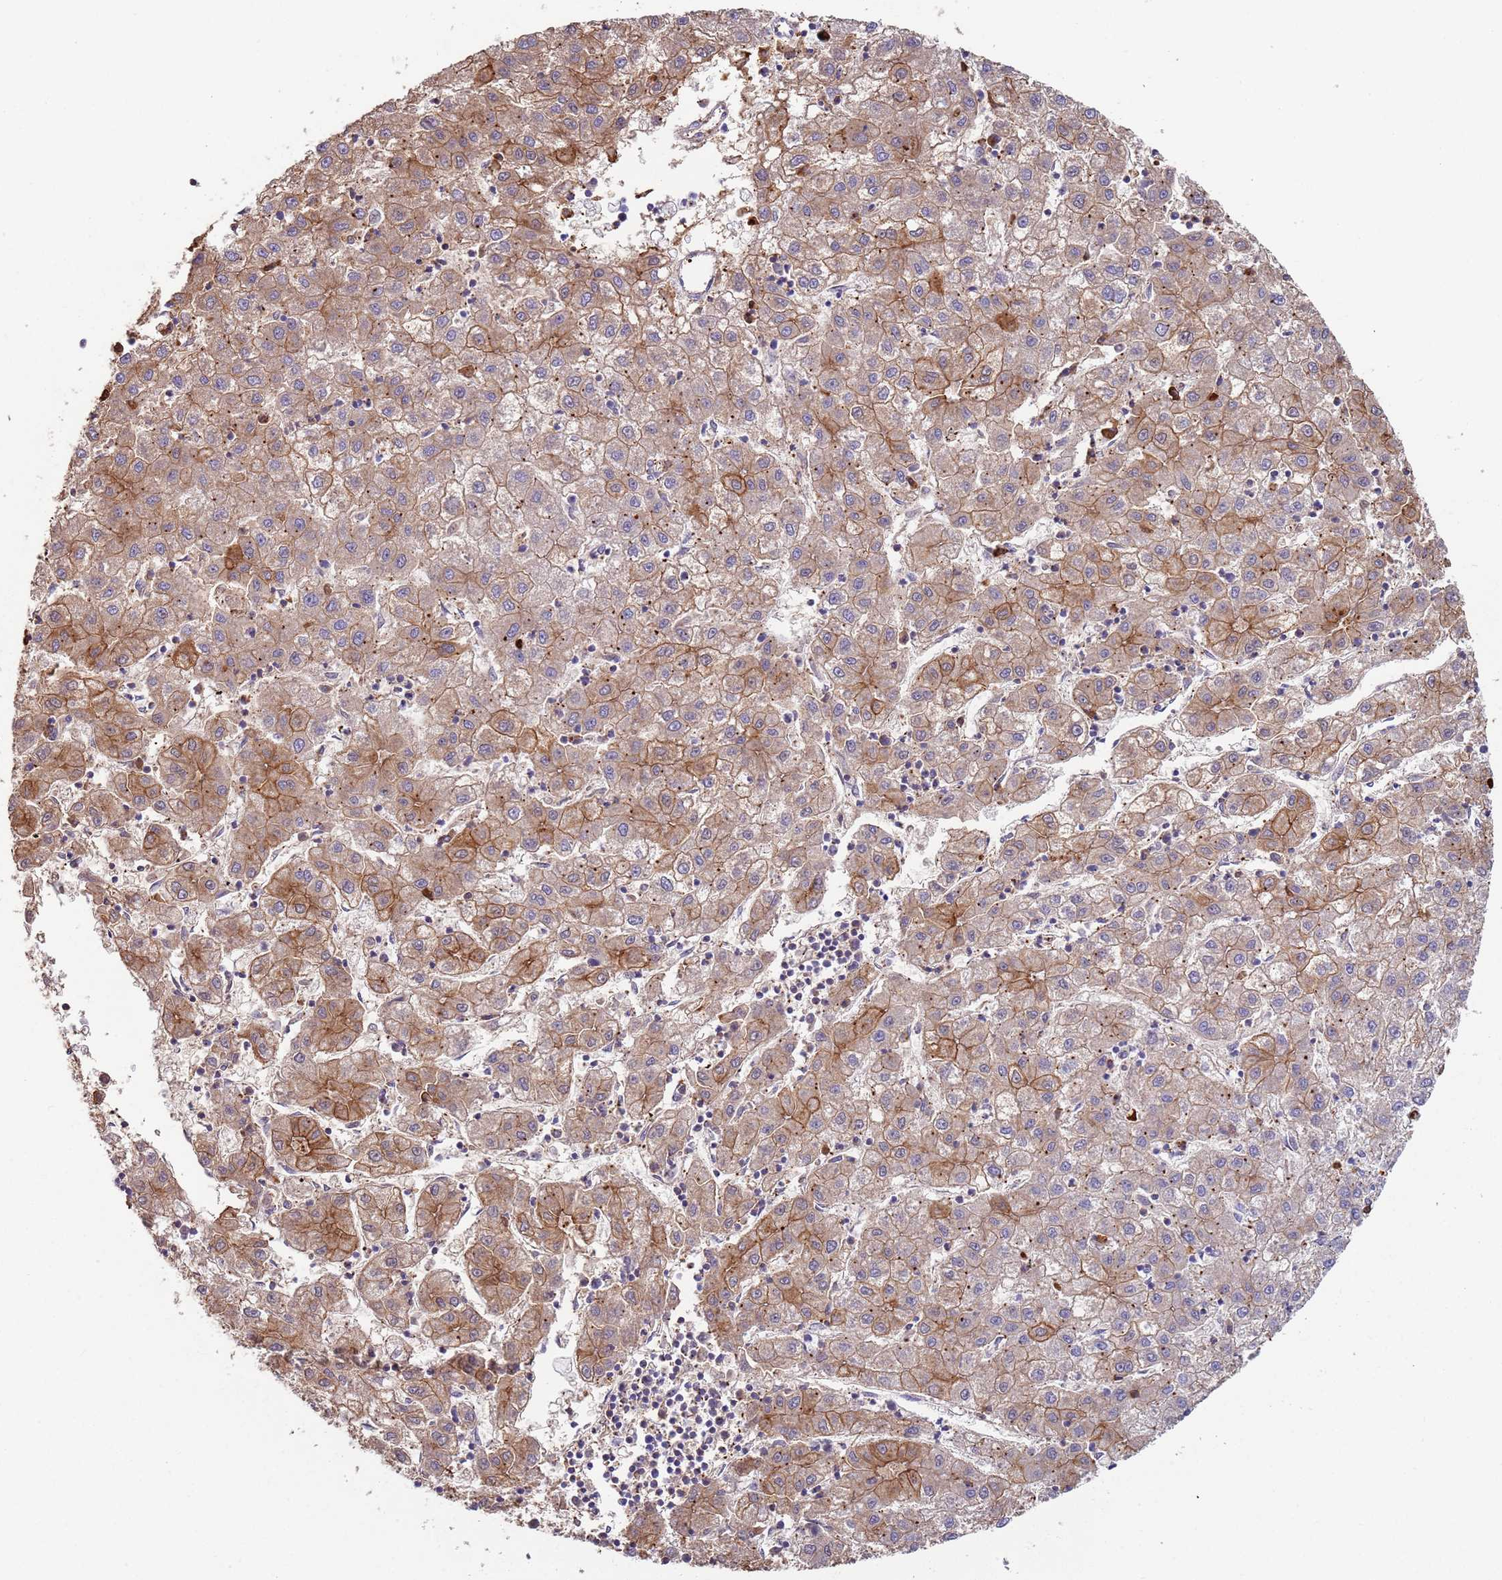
{"staining": {"intensity": "moderate", "quantity": ">75%", "location": "cytoplasmic/membranous"}, "tissue": "liver cancer", "cell_type": "Tumor cells", "image_type": "cancer", "snomed": [{"axis": "morphology", "description": "Carcinoma, Hepatocellular, NOS"}, {"axis": "topography", "description": "Liver"}], "caption": "Protein expression analysis of liver cancer displays moderate cytoplasmic/membranous expression in about >75% of tumor cells.", "gene": "CYSLTR2", "patient": {"sex": "male", "age": 72}}